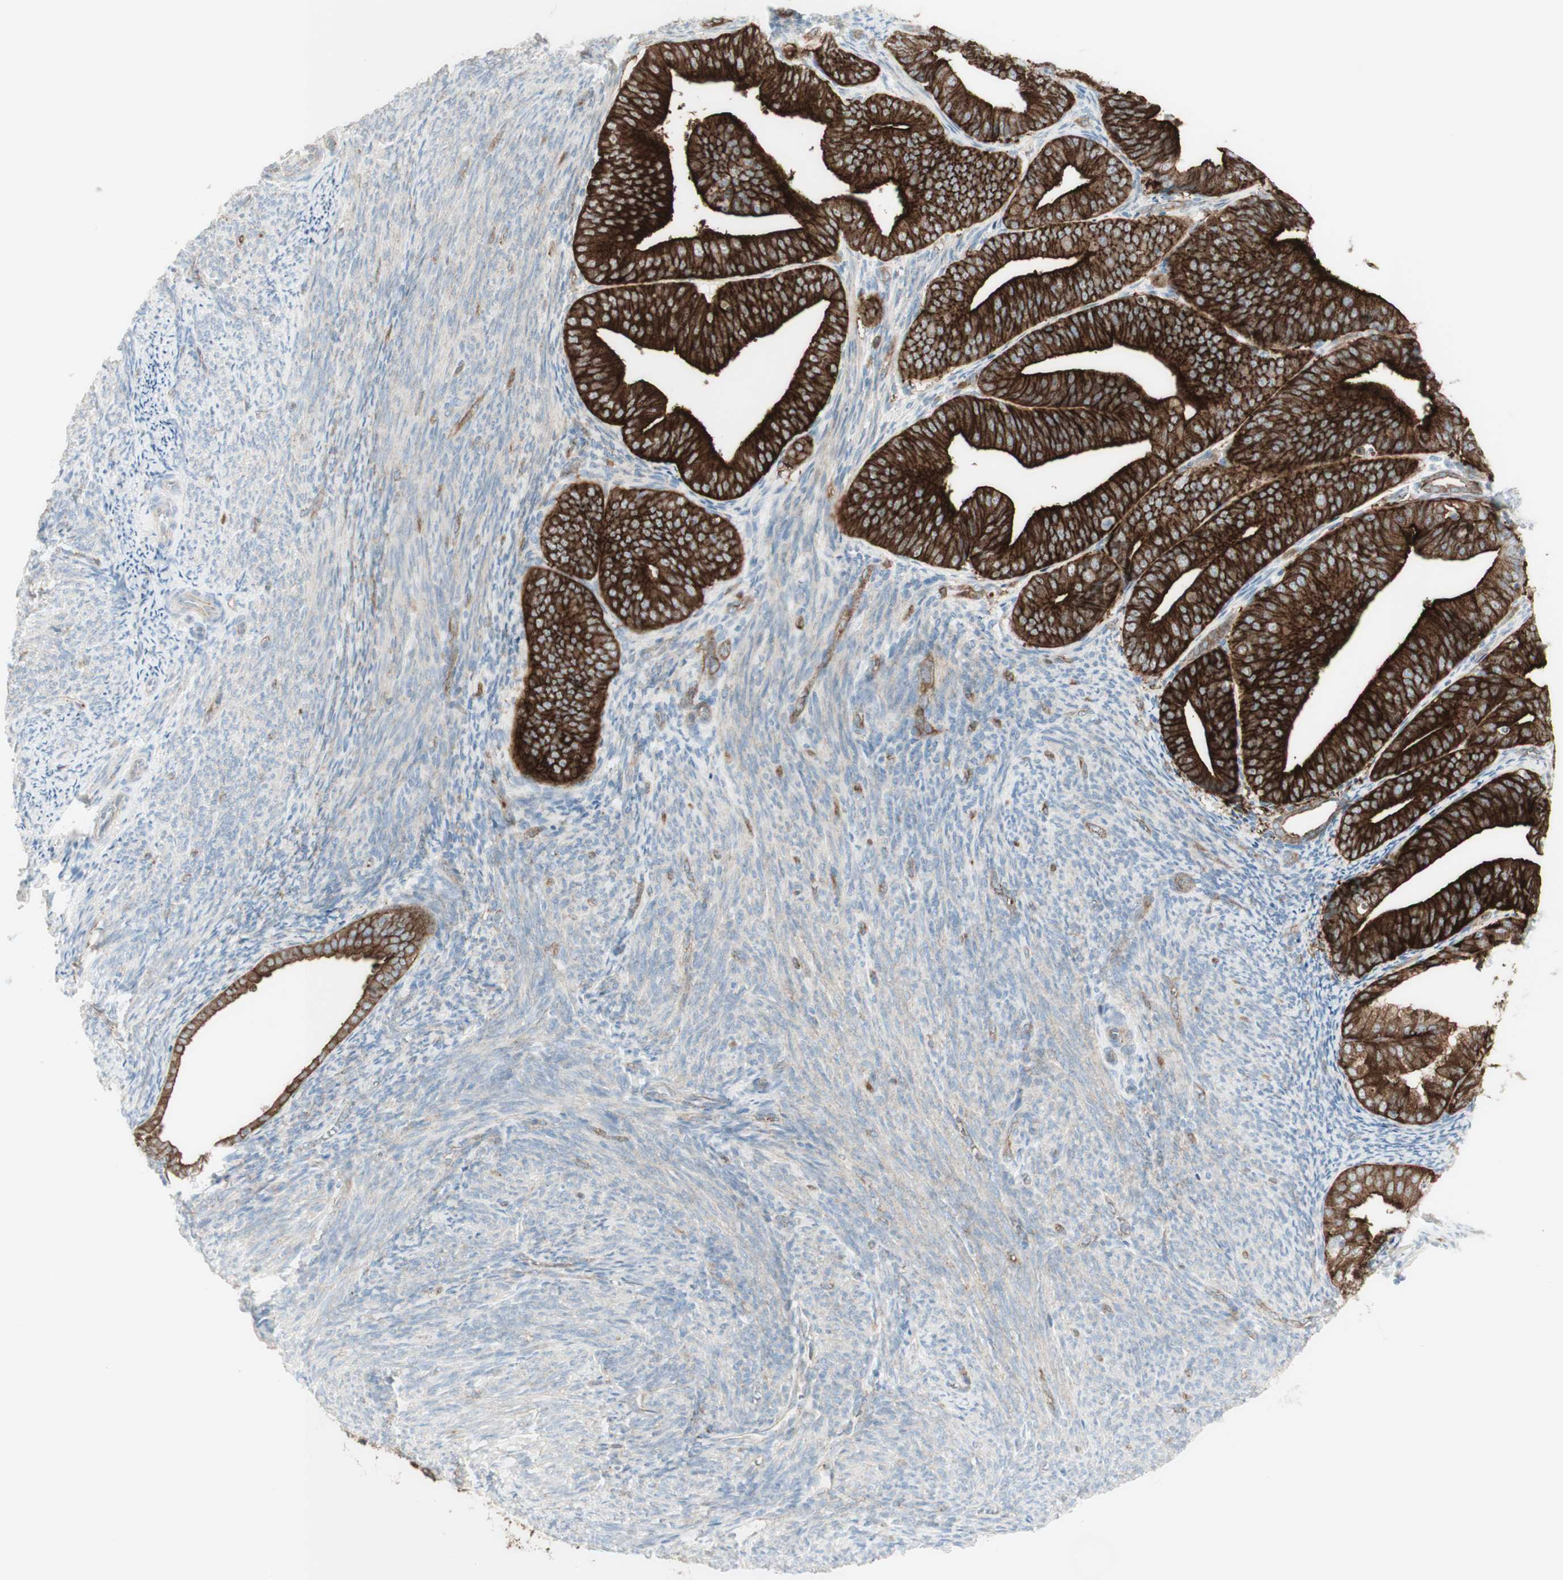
{"staining": {"intensity": "strong", "quantity": ">75%", "location": "cytoplasmic/membranous"}, "tissue": "endometrial cancer", "cell_type": "Tumor cells", "image_type": "cancer", "snomed": [{"axis": "morphology", "description": "Adenocarcinoma, NOS"}, {"axis": "topography", "description": "Endometrium"}], "caption": "Immunohistochemical staining of human endometrial cancer displays high levels of strong cytoplasmic/membranous protein staining in approximately >75% of tumor cells.", "gene": "MYO6", "patient": {"sex": "female", "age": 63}}